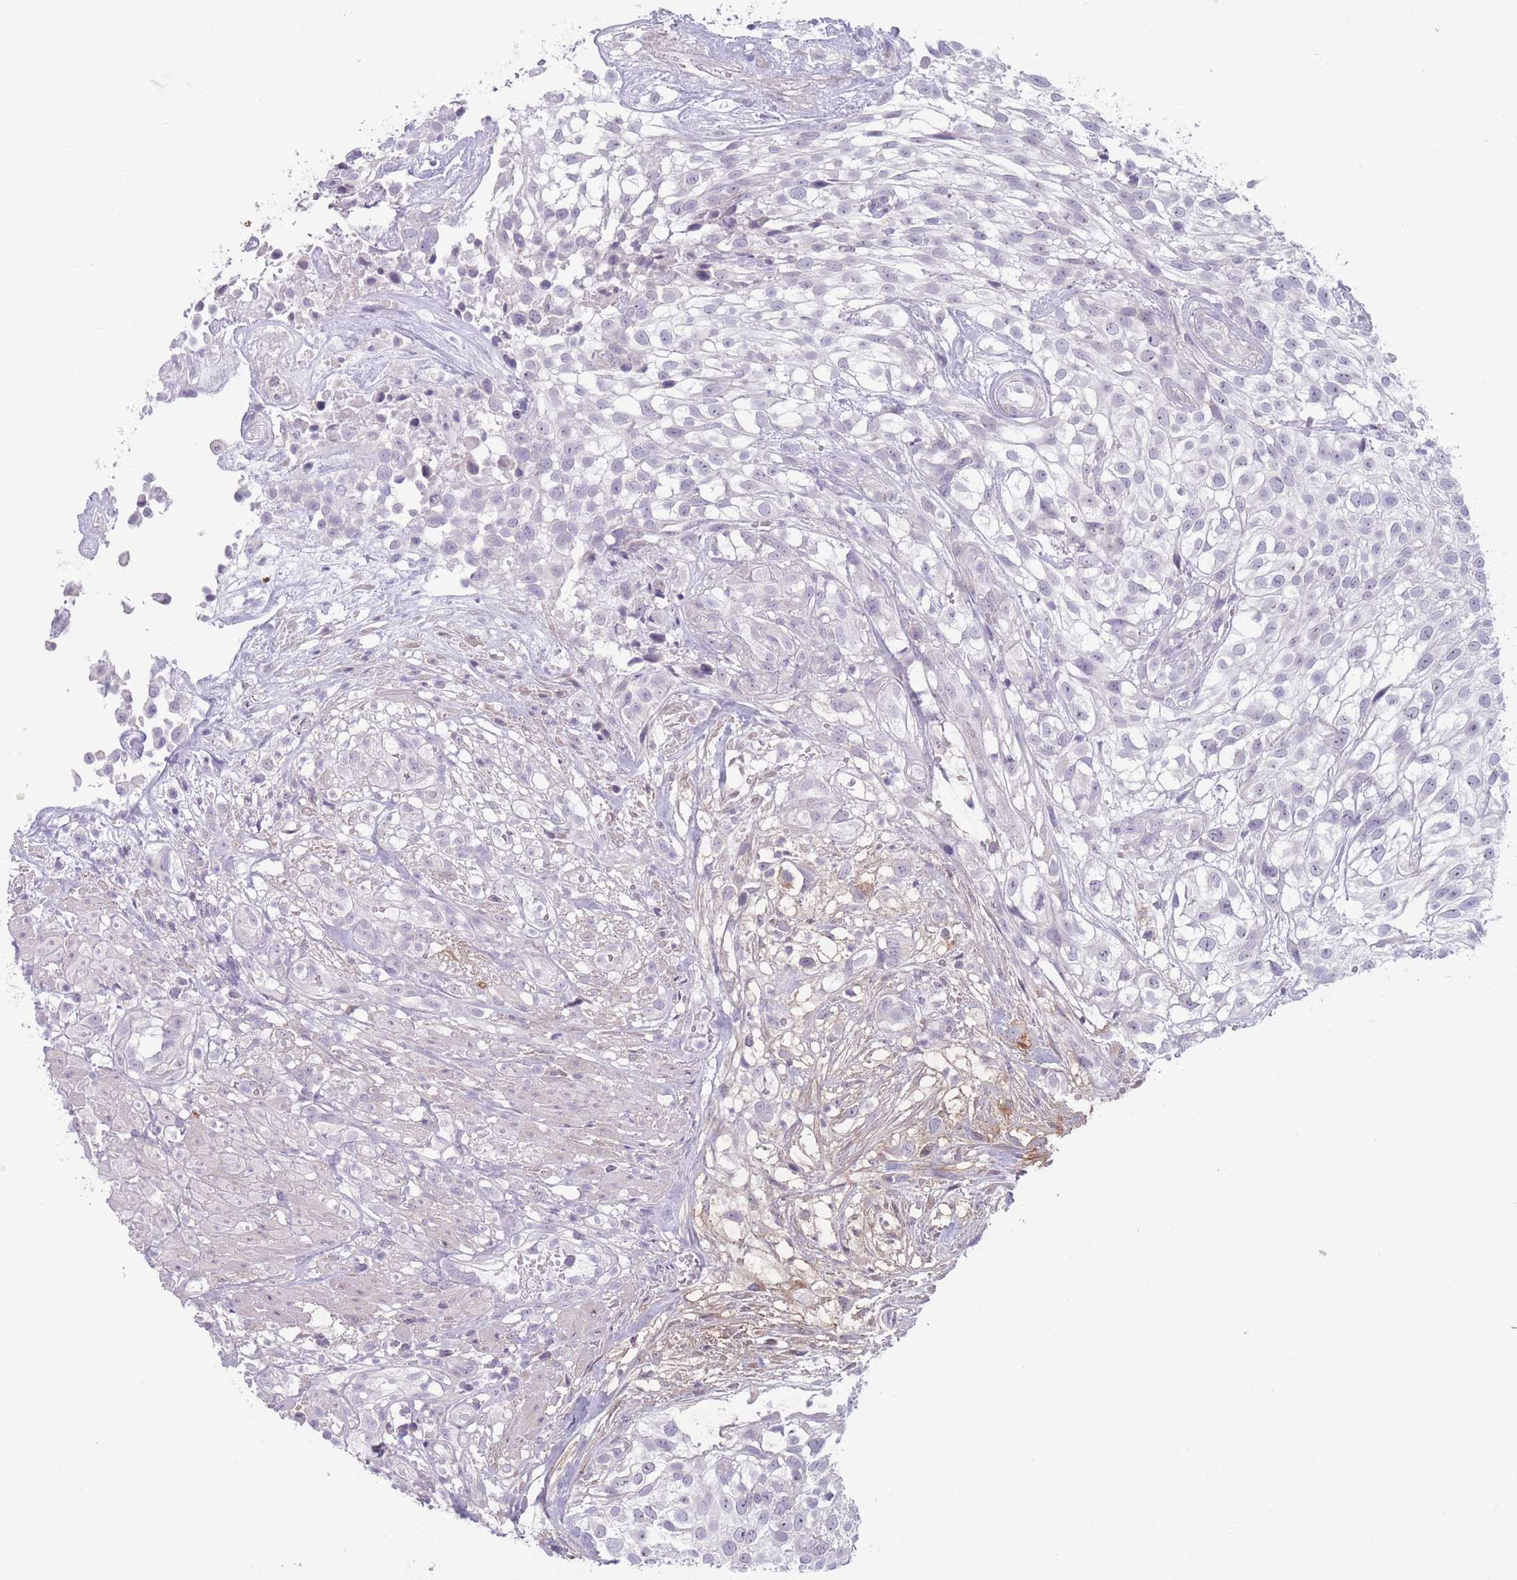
{"staining": {"intensity": "negative", "quantity": "none", "location": "none"}, "tissue": "urothelial cancer", "cell_type": "Tumor cells", "image_type": "cancer", "snomed": [{"axis": "morphology", "description": "Urothelial carcinoma, High grade"}, {"axis": "topography", "description": "Urinary bladder"}], "caption": "The immunohistochemistry (IHC) photomicrograph has no significant expression in tumor cells of high-grade urothelial carcinoma tissue.", "gene": "PAIP2B", "patient": {"sex": "male", "age": 56}}